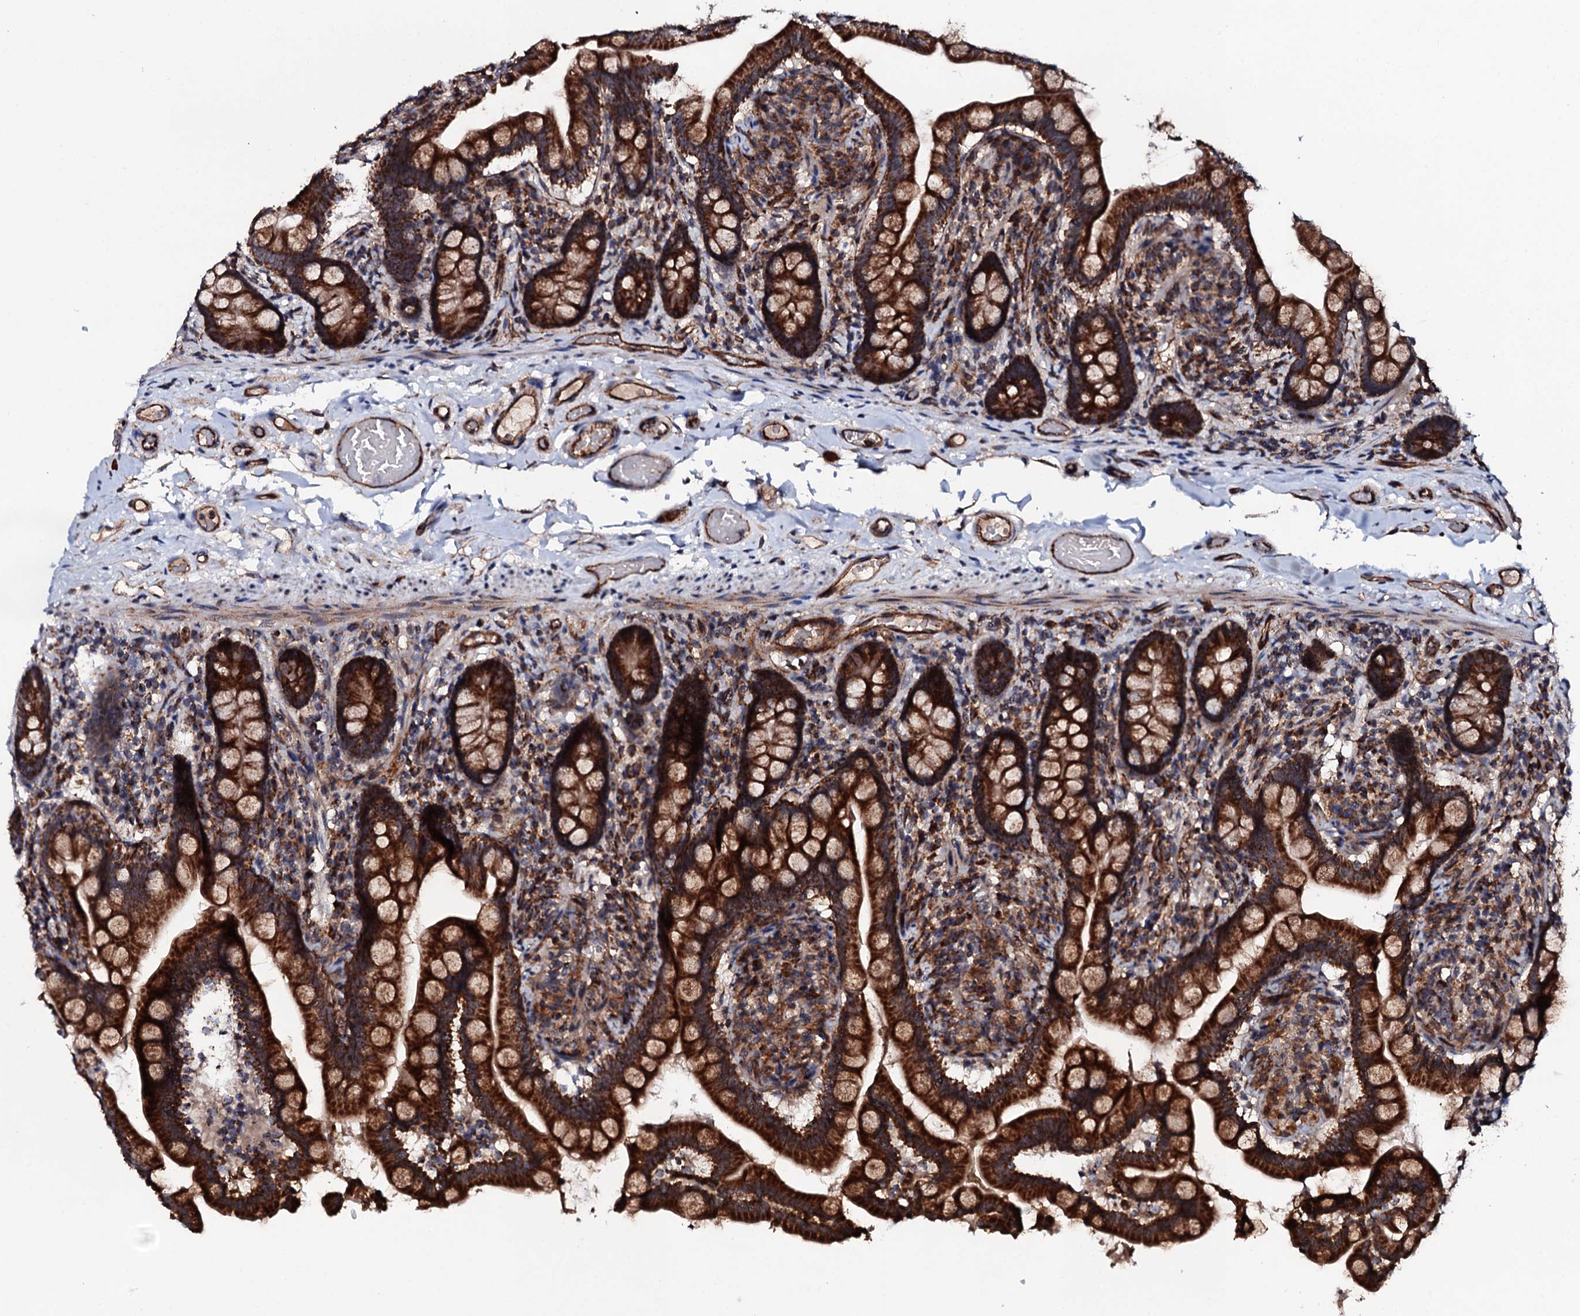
{"staining": {"intensity": "strong", "quantity": ">75%", "location": "cytoplasmic/membranous"}, "tissue": "small intestine", "cell_type": "Glandular cells", "image_type": "normal", "snomed": [{"axis": "morphology", "description": "Normal tissue, NOS"}, {"axis": "topography", "description": "Small intestine"}], "caption": "Protein expression by IHC exhibits strong cytoplasmic/membranous positivity in about >75% of glandular cells in normal small intestine. (Brightfield microscopy of DAB IHC at high magnification).", "gene": "MTIF3", "patient": {"sex": "female", "age": 64}}